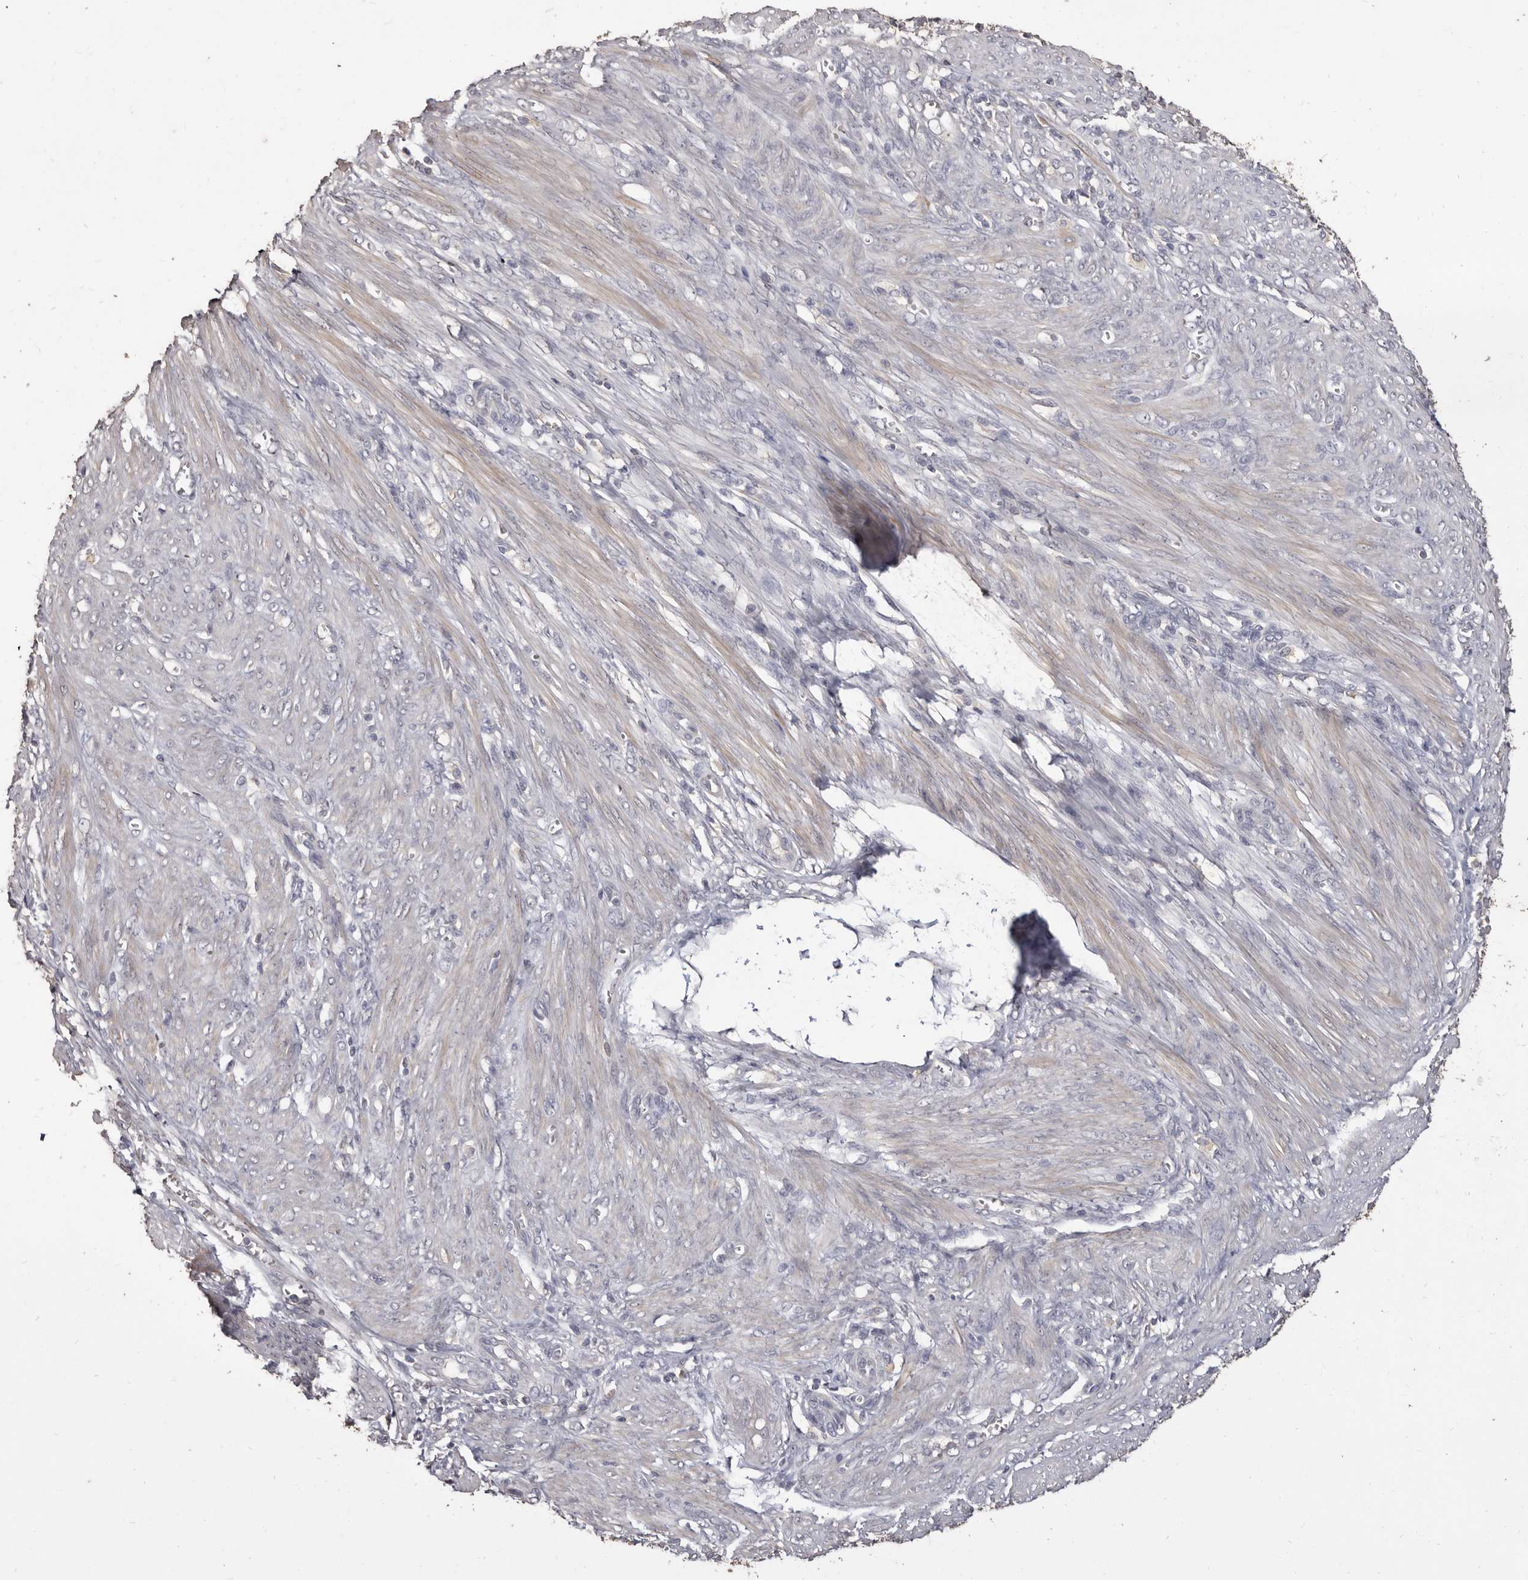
{"staining": {"intensity": "negative", "quantity": "none", "location": "none"}, "tissue": "endometrial cancer", "cell_type": "Tumor cells", "image_type": "cancer", "snomed": [{"axis": "morphology", "description": "Adenocarcinoma, NOS"}, {"axis": "topography", "description": "Endometrium"}], "caption": "Immunohistochemistry micrograph of neoplastic tissue: human endometrial cancer stained with DAB (3,3'-diaminobenzidine) demonstrates no significant protein staining in tumor cells.", "gene": "INAVA", "patient": {"sex": "female", "age": 49}}